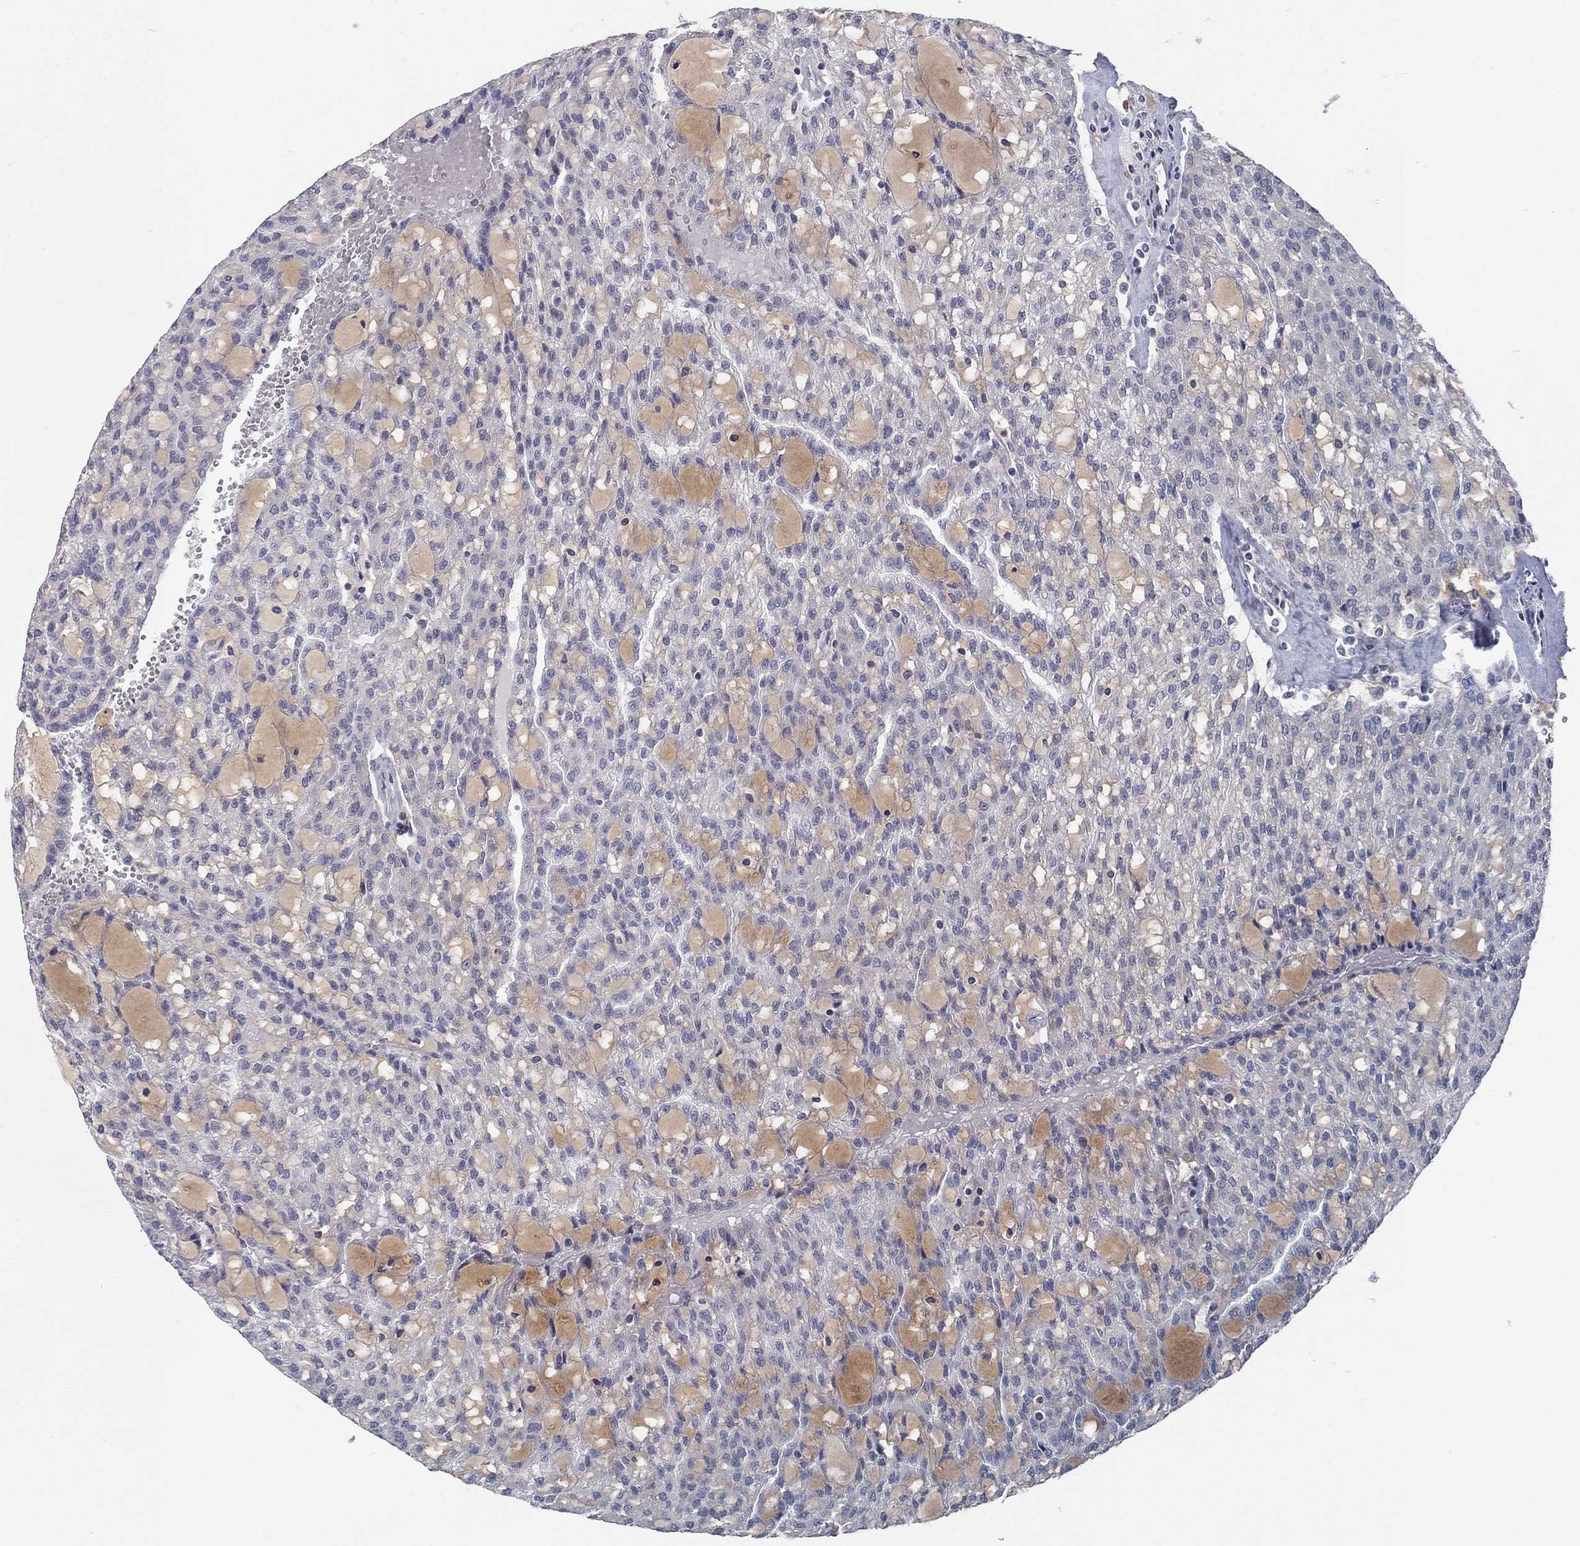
{"staining": {"intensity": "negative", "quantity": "none", "location": "none"}, "tissue": "renal cancer", "cell_type": "Tumor cells", "image_type": "cancer", "snomed": [{"axis": "morphology", "description": "Adenocarcinoma, NOS"}, {"axis": "topography", "description": "Kidney"}], "caption": "Micrograph shows no protein staining in tumor cells of renal adenocarcinoma tissue.", "gene": "NTRK2", "patient": {"sex": "male", "age": 63}}